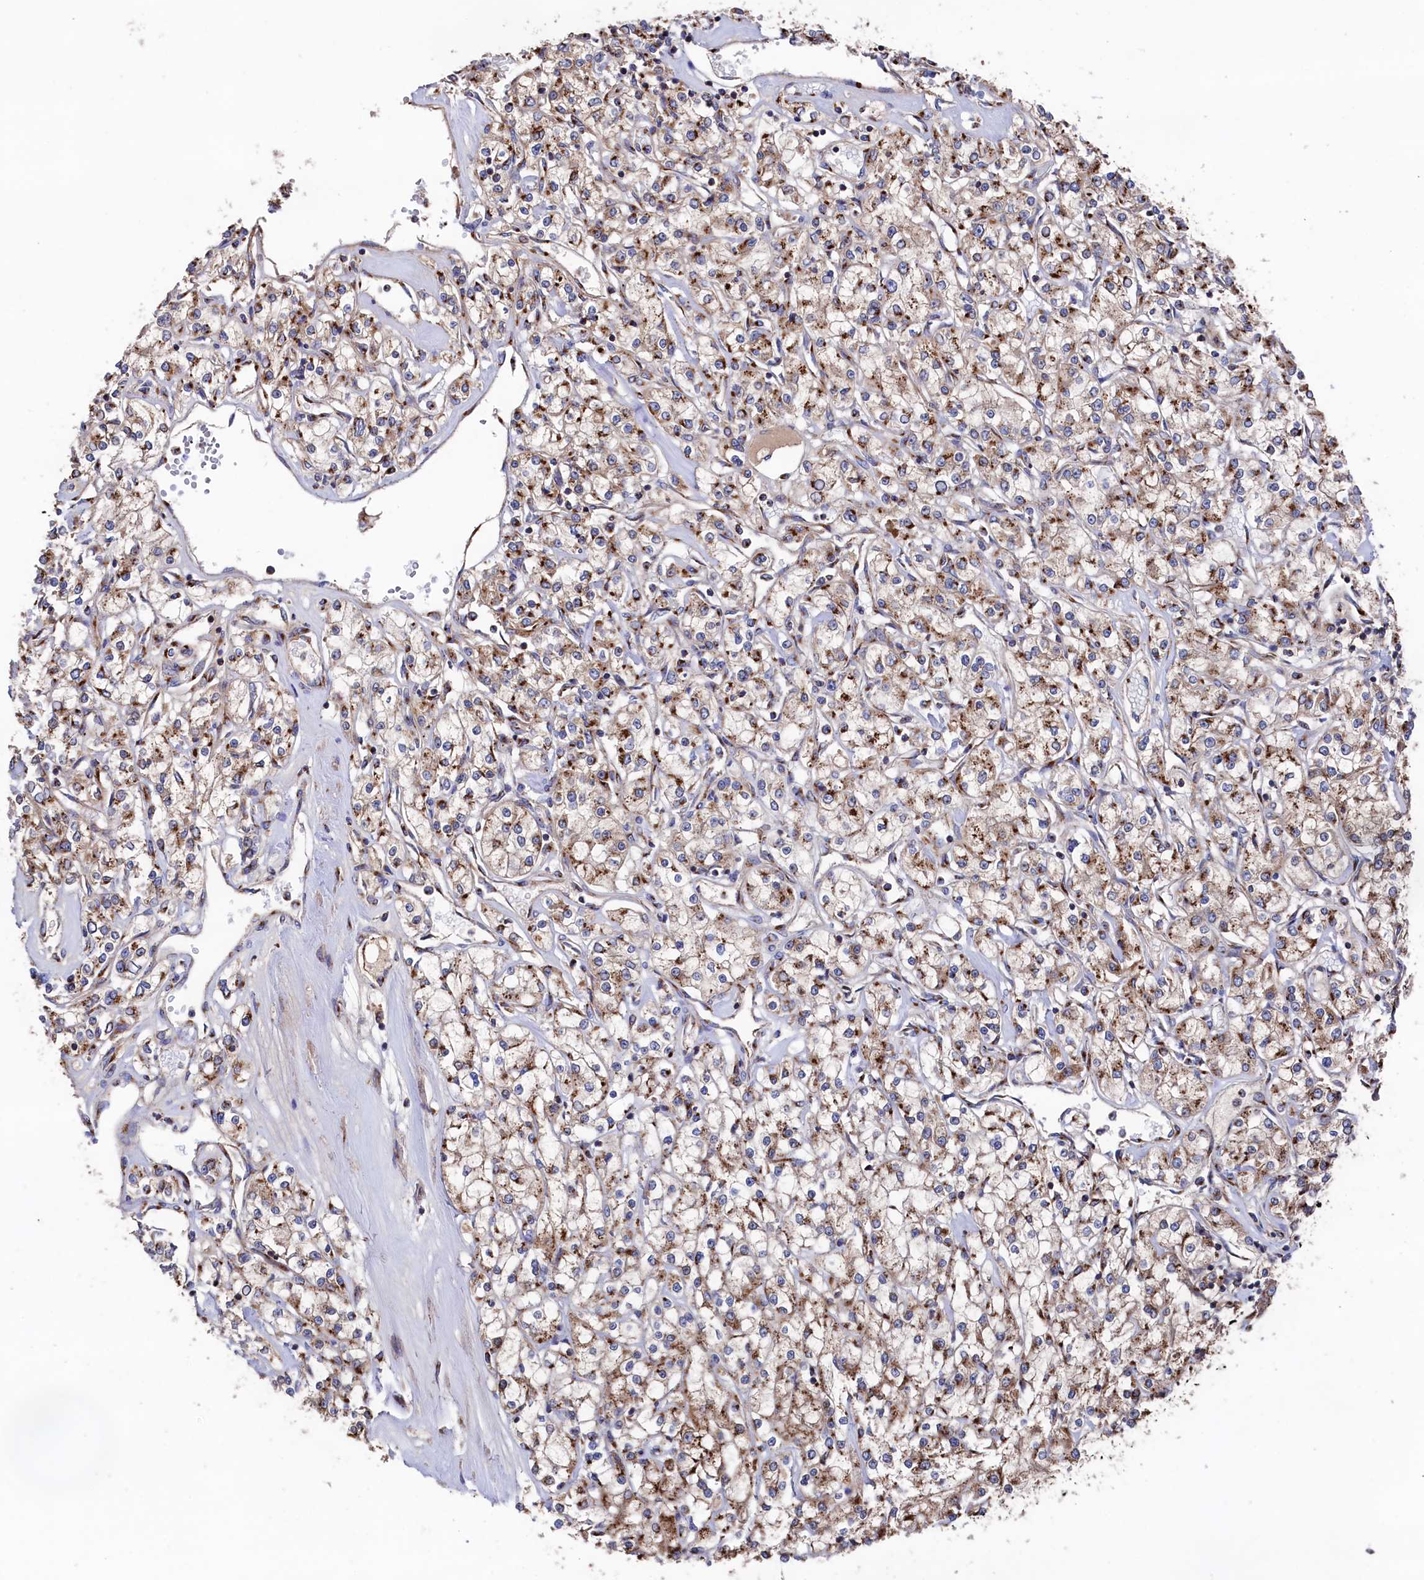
{"staining": {"intensity": "moderate", "quantity": ">75%", "location": "cytoplasmic/membranous"}, "tissue": "renal cancer", "cell_type": "Tumor cells", "image_type": "cancer", "snomed": [{"axis": "morphology", "description": "Adenocarcinoma, NOS"}, {"axis": "topography", "description": "Kidney"}], "caption": "A medium amount of moderate cytoplasmic/membranous positivity is seen in approximately >75% of tumor cells in renal cancer (adenocarcinoma) tissue.", "gene": "PRRC1", "patient": {"sex": "female", "age": 59}}